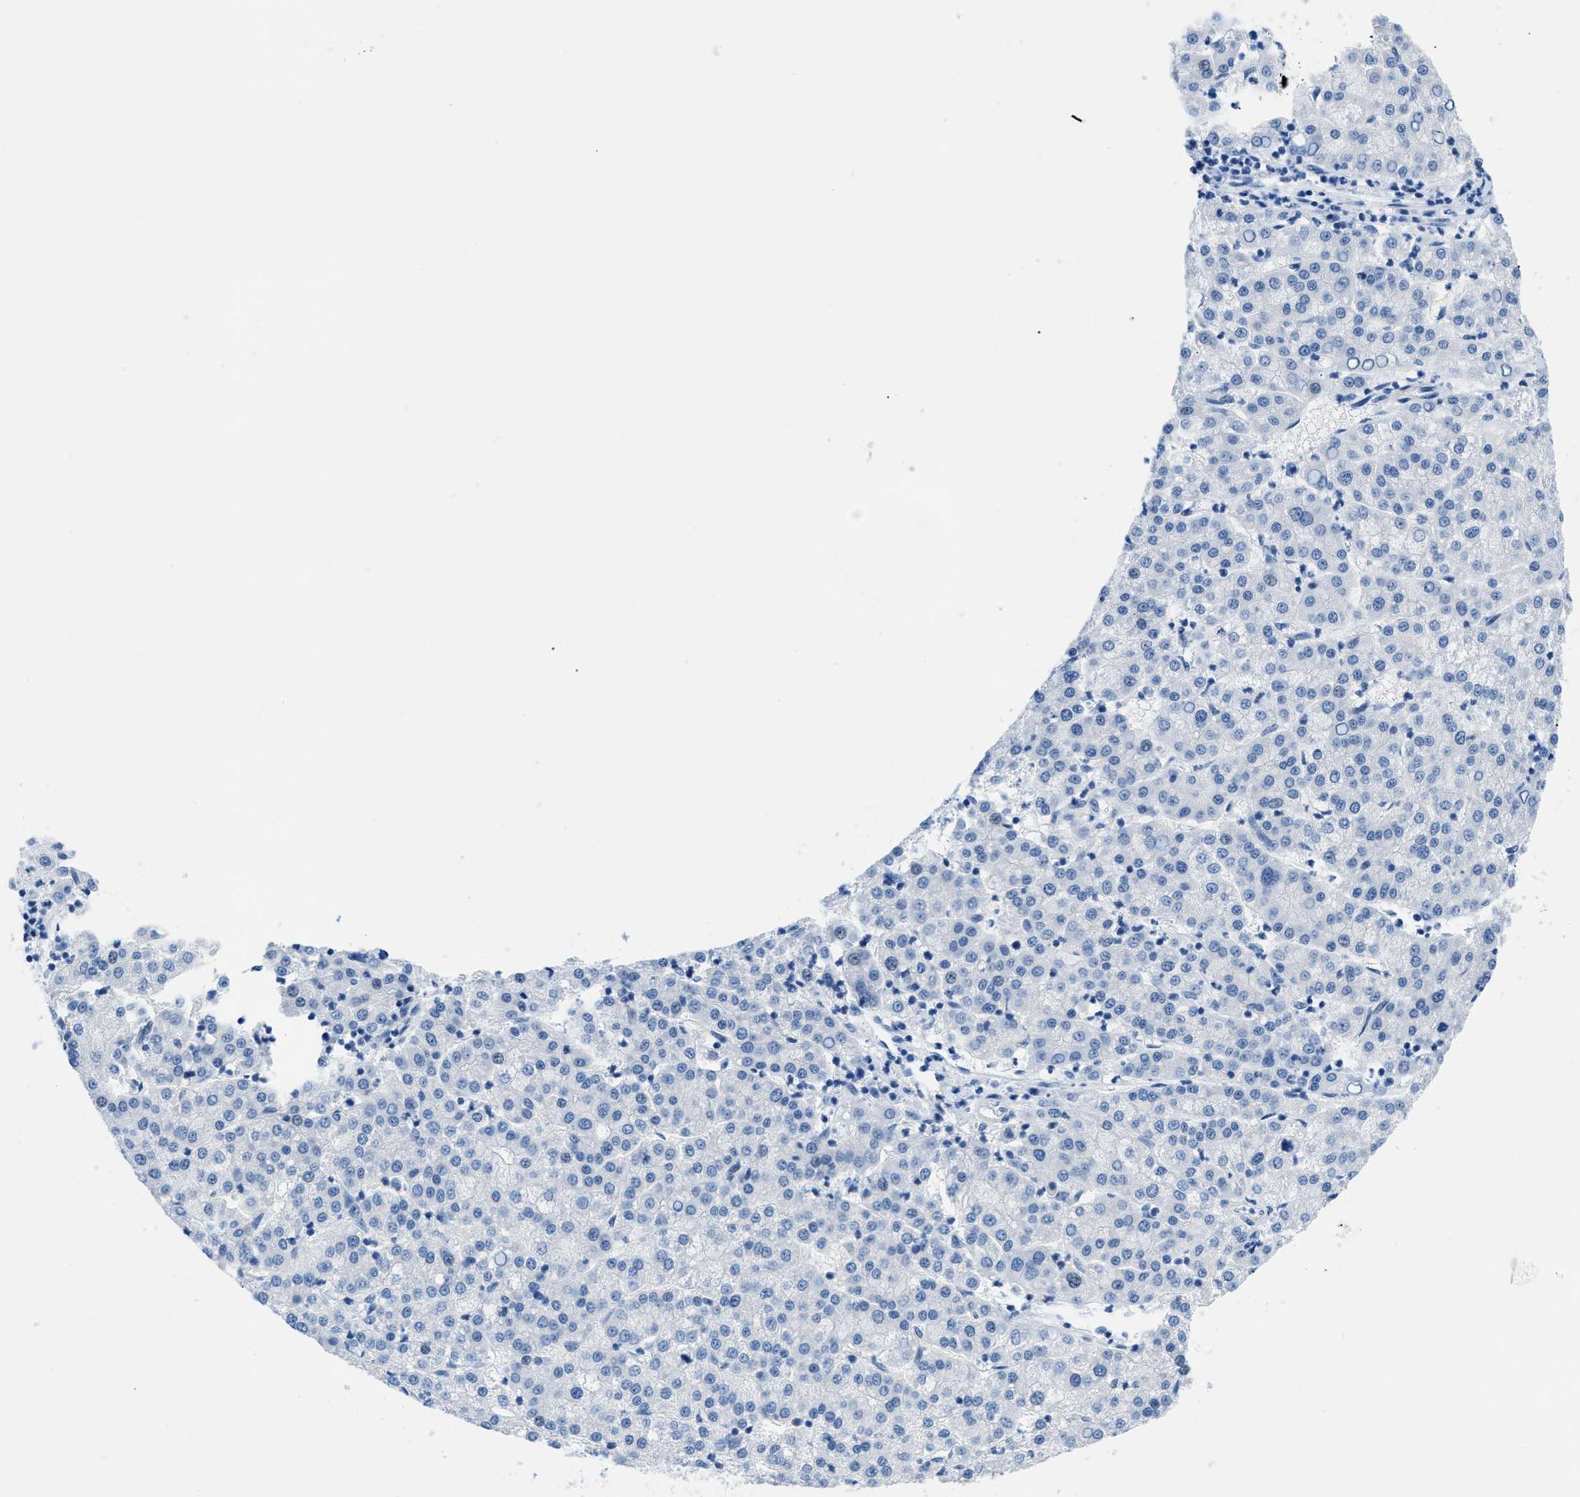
{"staining": {"intensity": "negative", "quantity": "none", "location": "none"}, "tissue": "liver cancer", "cell_type": "Tumor cells", "image_type": "cancer", "snomed": [{"axis": "morphology", "description": "Carcinoma, Hepatocellular, NOS"}, {"axis": "topography", "description": "Liver"}], "caption": "Immunohistochemical staining of human liver hepatocellular carcinoma demonstrates no significant positivity in tumor cells.", "gene": "FDCSP", "patient": {"sex": "female", "age": 58}}